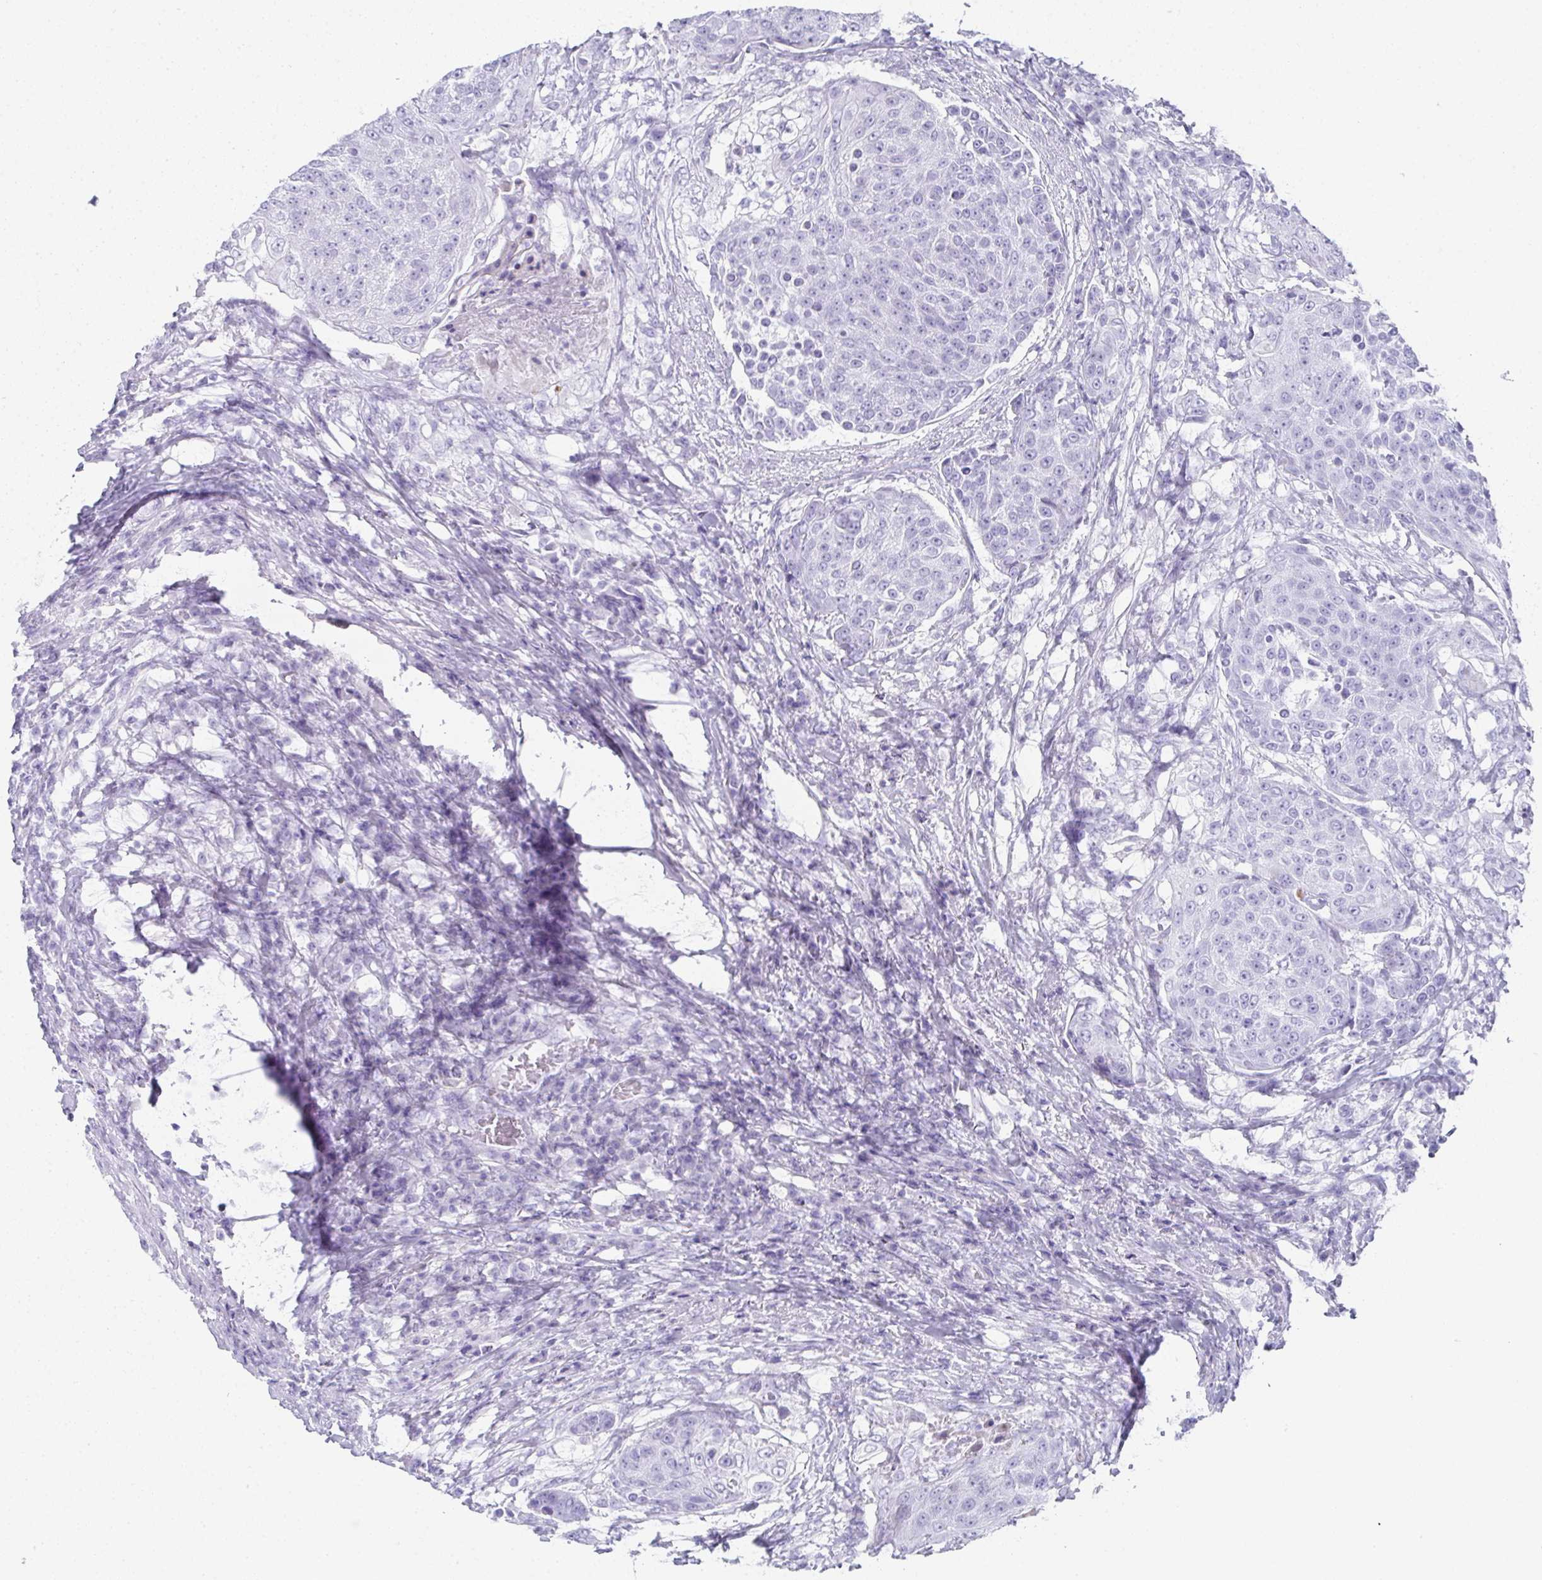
{"staining": {"intensity": "negative", "quantity": "none", "location": "none"}, "tissue": "urothelial cancer", "cell_type": "Tumor cells", "image_type": "cancer", "snomed": [{"axis": "morphology", "description": "Urothelial carcinoma, High grade"}, {"axis": "topography", "description": "Urinary bladder"}], "caption": "High-grade urothelial carcinoma was stained to show a protein in brown. There is no significant positivity in tumor cells.", "gene": "SYCP1", "patient": {"sex": "female", "age": 63}}